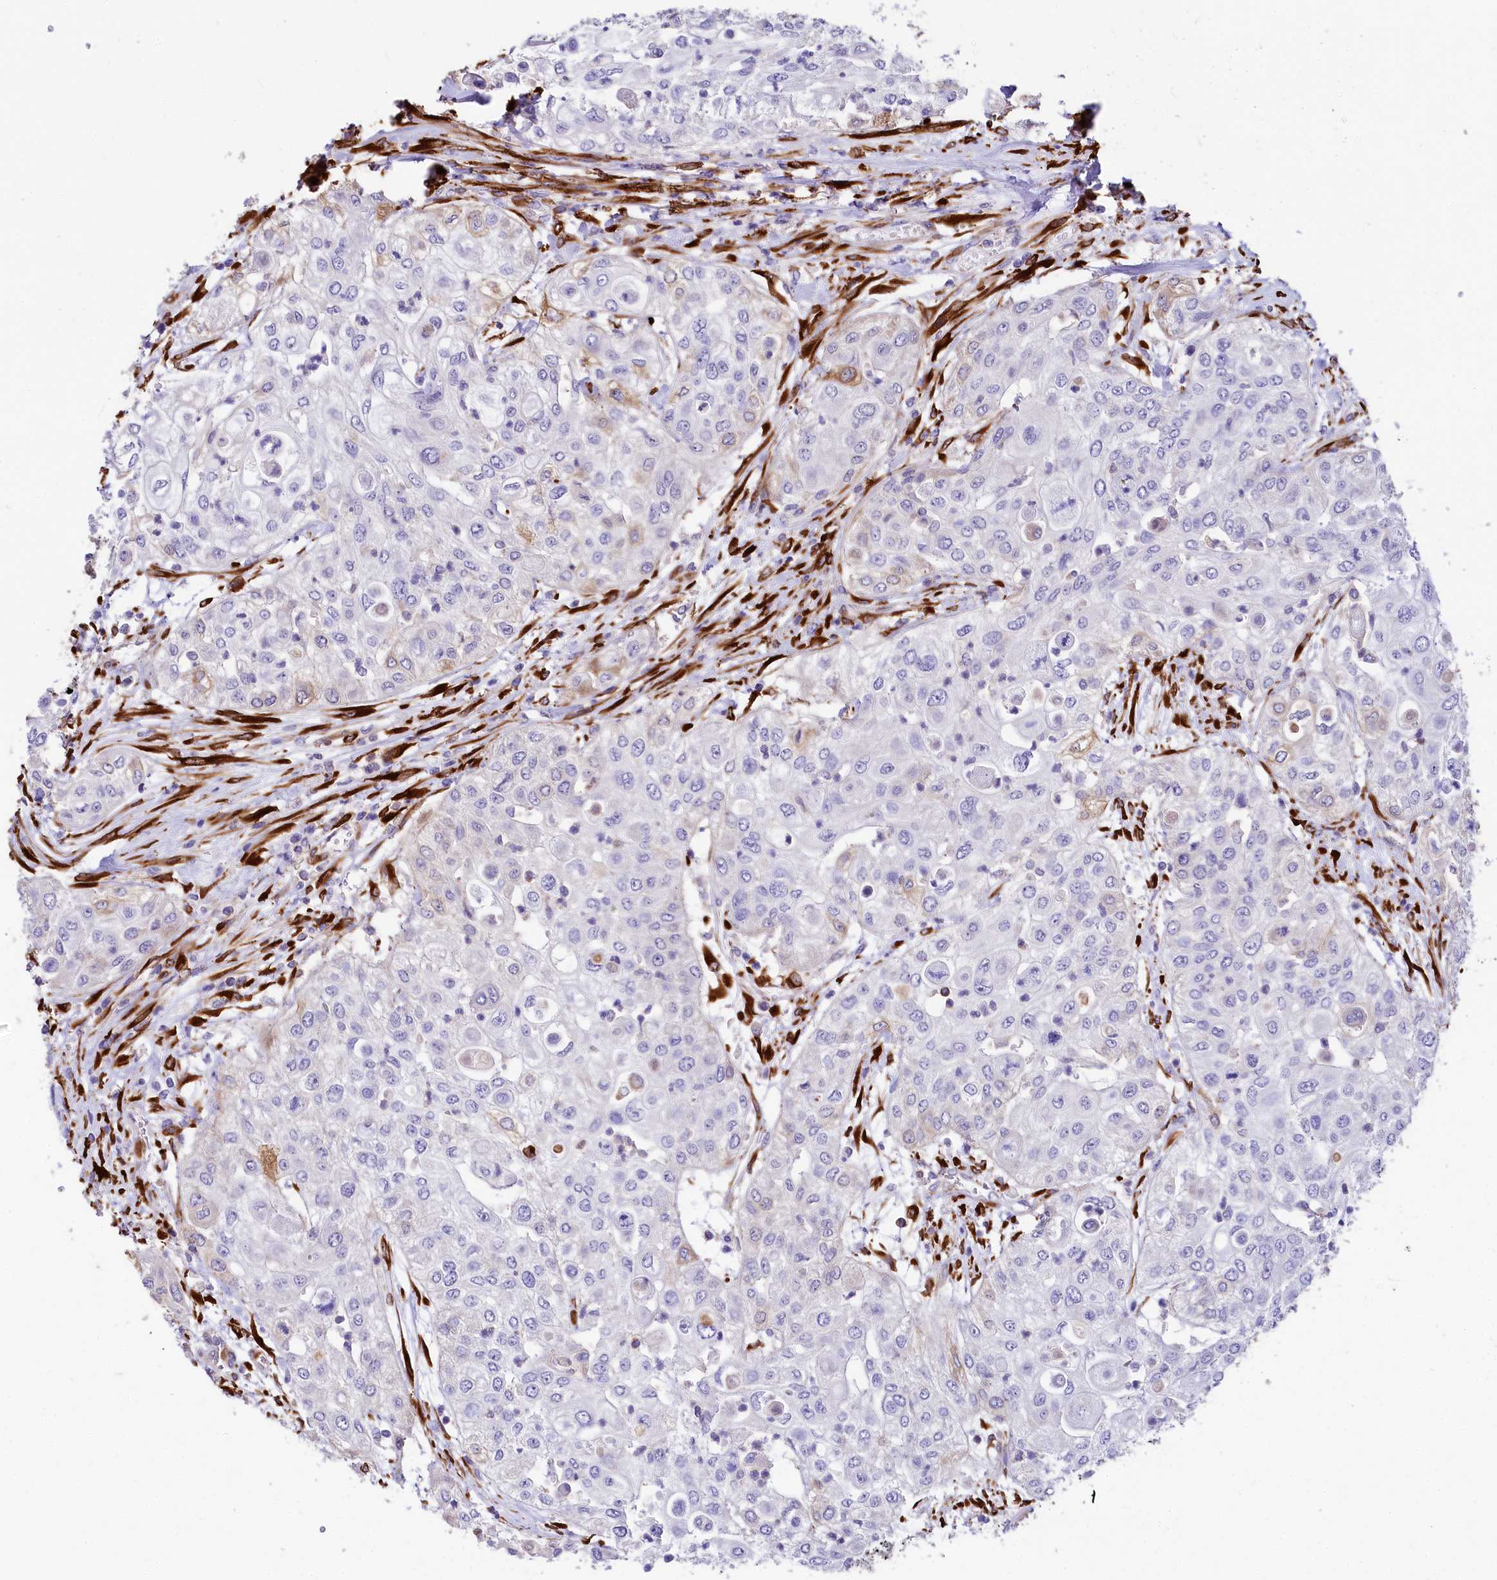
{"staining": {"intensity": "negative", "quantity": "none", "location": "none"}, "tissue": "urothelial cancer", "cell_type": "Tumor cells", "image_type": "cancer", "snomed": [{"axis": "morphology", "description": "Urothelial carcinoma, High grade"}, {"axis": "topography", "description": "Urinary bladder"}], "caption": "The histopathology image reveals no staining of tumor cells in urothelial carcinoma (high-grade). (DAB (3,3'-diaminobenzidine) IHC with hematoxylin counter stain).", "gene": "FCHSD2", "patient": {"sex": "female", "age": 79}}